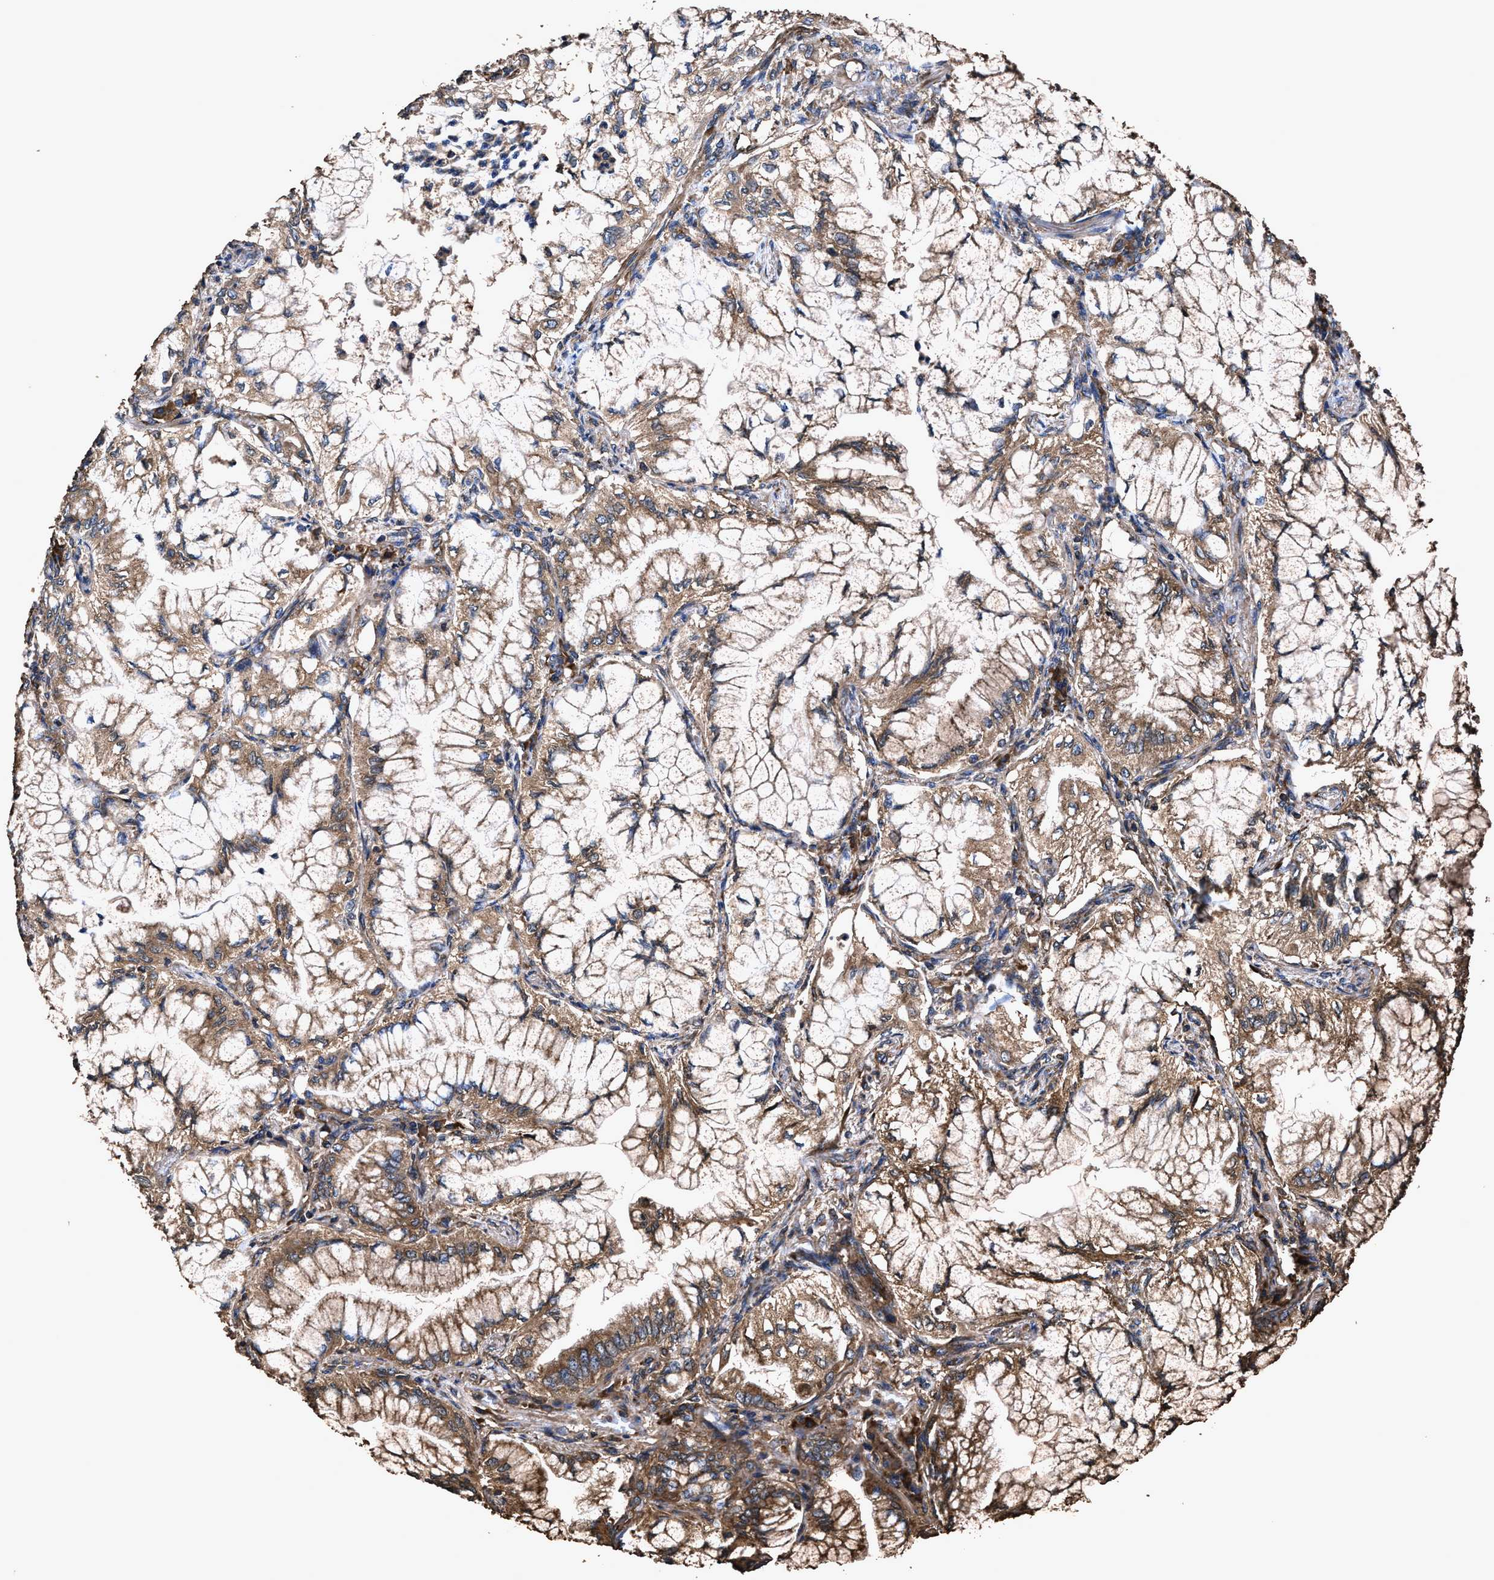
{"staining": {"intensity": "moderate", "quantity": ">75%", "location": "cytoplasmic/membranous"}, "tissue": "lung cancer", "cell_type": "Tumor cells", "image_type": "cancer", "snomed": [{"axis": "morphology", "description": "Adenocarcinoma, NOS"}, {"axis": "topography", "description": "Lung"}], "caption": "Lung cancer was stained to show a protein in brown. There is medium levels of moderate cytoplasmic/membranous staining in approximately >75% of tumor cells.", "gene": "ZMYND19", "patient": {"sex": "female", "age": 70}}